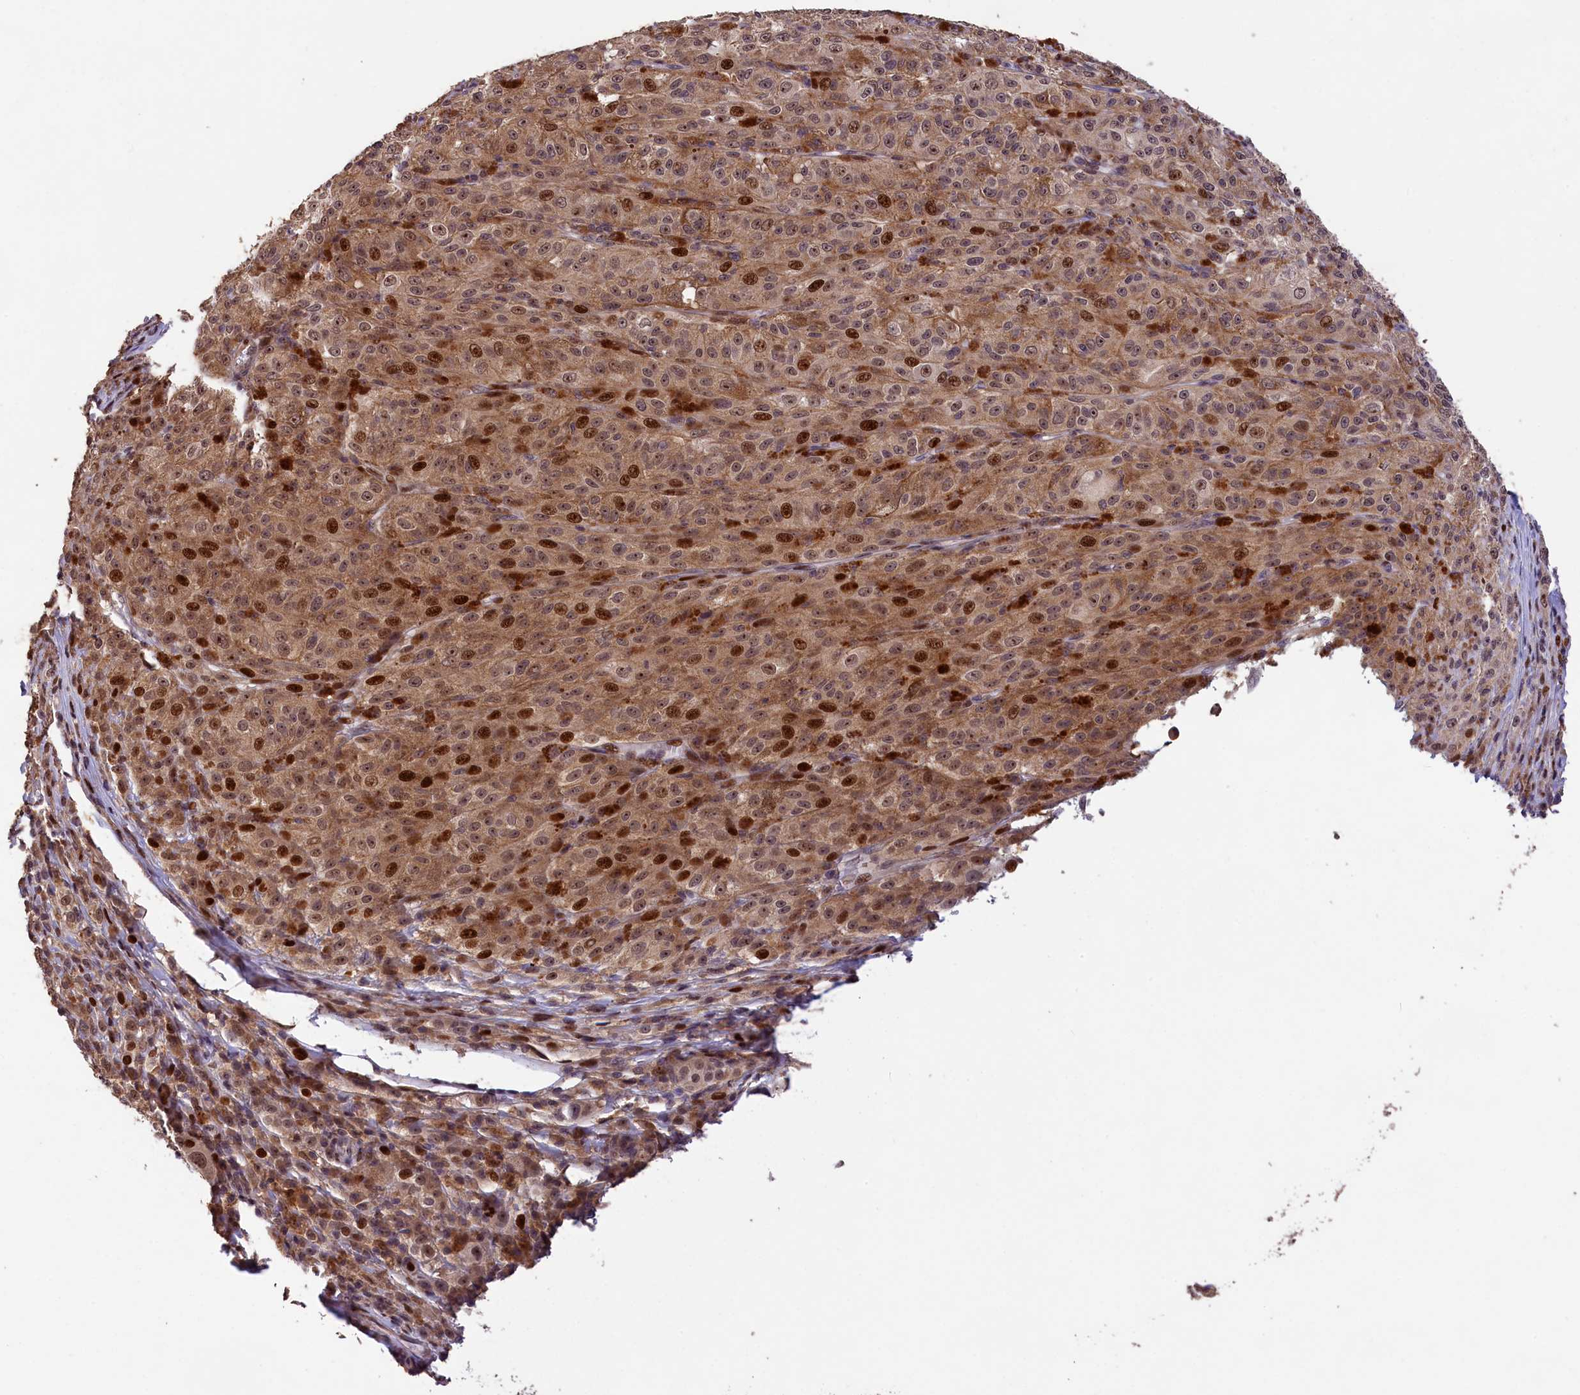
{"staining": {"intensity": "strong", "quantity": "25%-75%", "location": "cytoplasmic/membranous,nuclear"}, "tissue": "melanoma", "cell_type": "Tumor cells", "image_type": "cancer", "snomed": [{"axis": "morphology", "description": "Malignant melanoma, NOS"}, {"axis": "topography", "description": "Skin"}], "caption": "Strong cytoplasmic/membranous and nuclear expression for a protein is seen in approximately 25%-75% of tumor cells of melanoma using immunohistochemistry (IHC).", "gene": "PHAF1", "patient": {"sex": "female", "age": 52}}